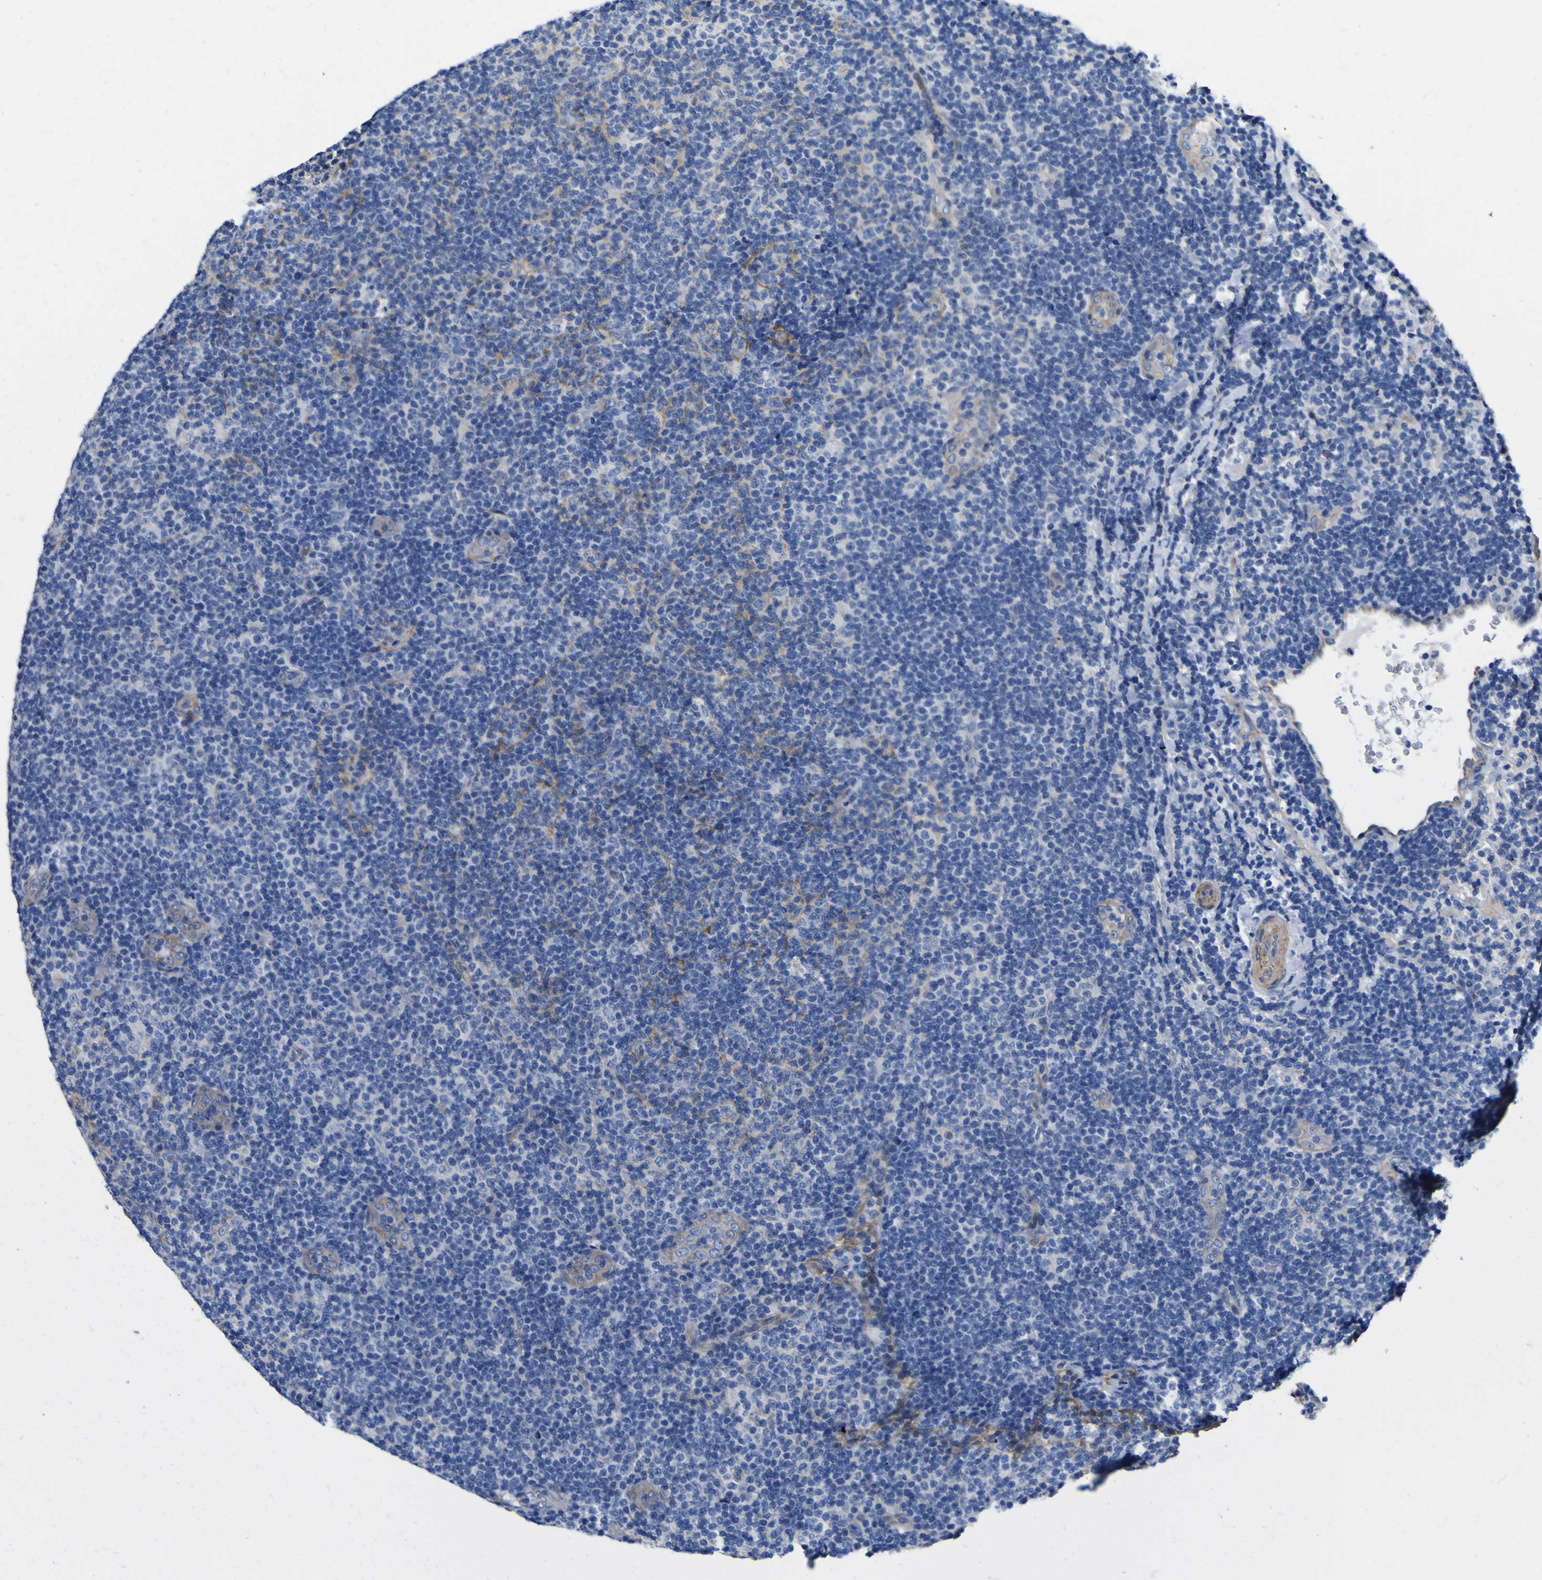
{"staining": {"intensity": "negative", "quantity": "none", "location": "none"}, "tissue": "lymphoma", "cell_type": "Tumor cells", "image_type": "cancer", "snomed": [{"axis": "morphology", "description": "Malignant lymphoma, non-Hodgkin's type, Low grade"}, {"axis": "topography", "description": "Lymph node"}], "caption": "There is no significant staining in tumor cells of low-grade malignant lymphoma, non-Hodgkin's type.", "gene": "CD151", "patient": {"sex": "male", "age": 83}}